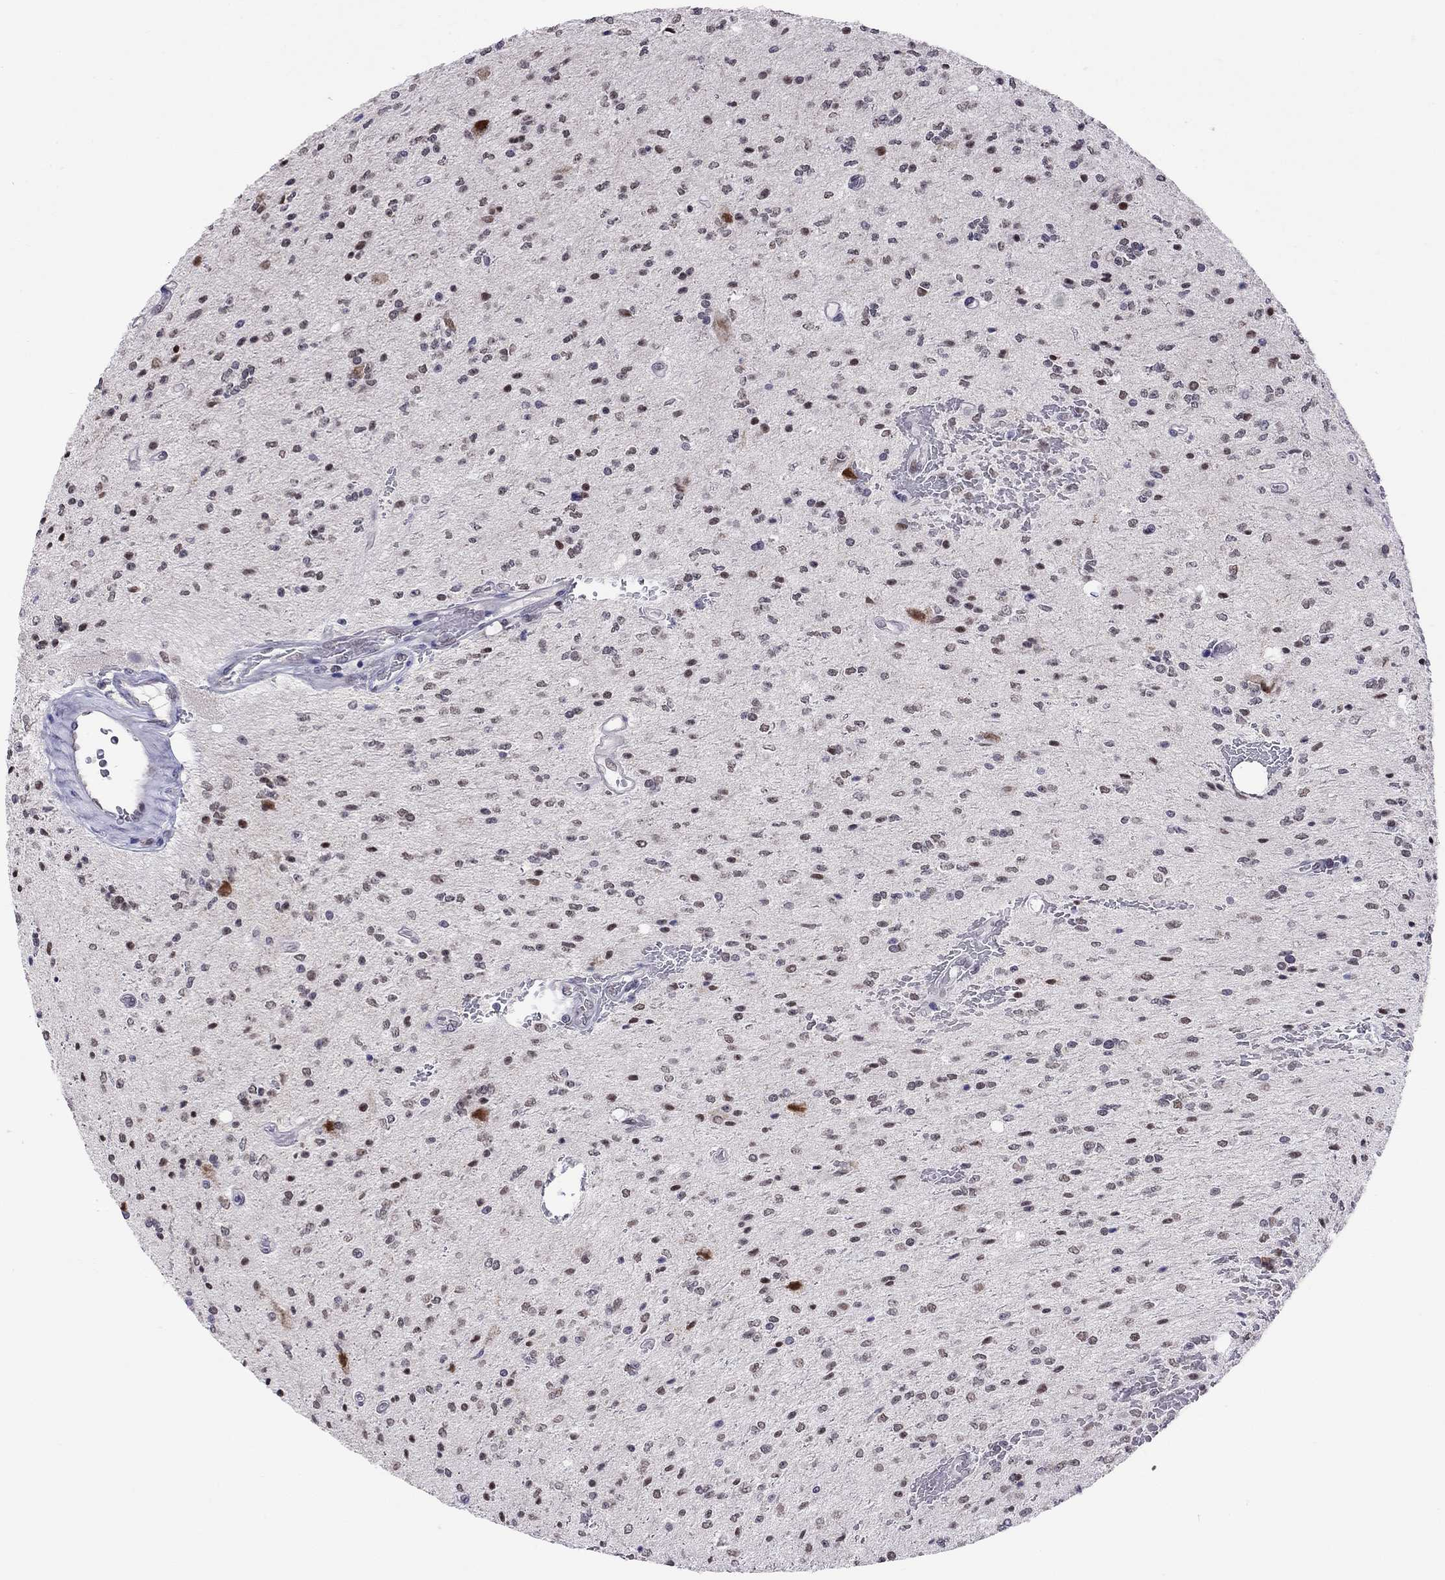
{"staining": {"intensity": "weak", "quantity": ">75%", "location": "nuclear"}, "tissue": "glioma", "cell_type": "Tumor cells", "image_type": "cancer", "snomed": [{"axis": "morphology", "description": "Glioma, malignant, Low grade"}, {"axis": "topography", "description": "Brain"}], "caption": "Immunohistochemistry histopathology image of neoplastic tissue: human malignant low-grade glioma stained using IHC shows low levels of weak protein expression localized specifically in the nuclear of tumor cells, appearing as a nuclear brown color.", "gene": "HES5", "patient": {"sex": "male", "age": 67}}